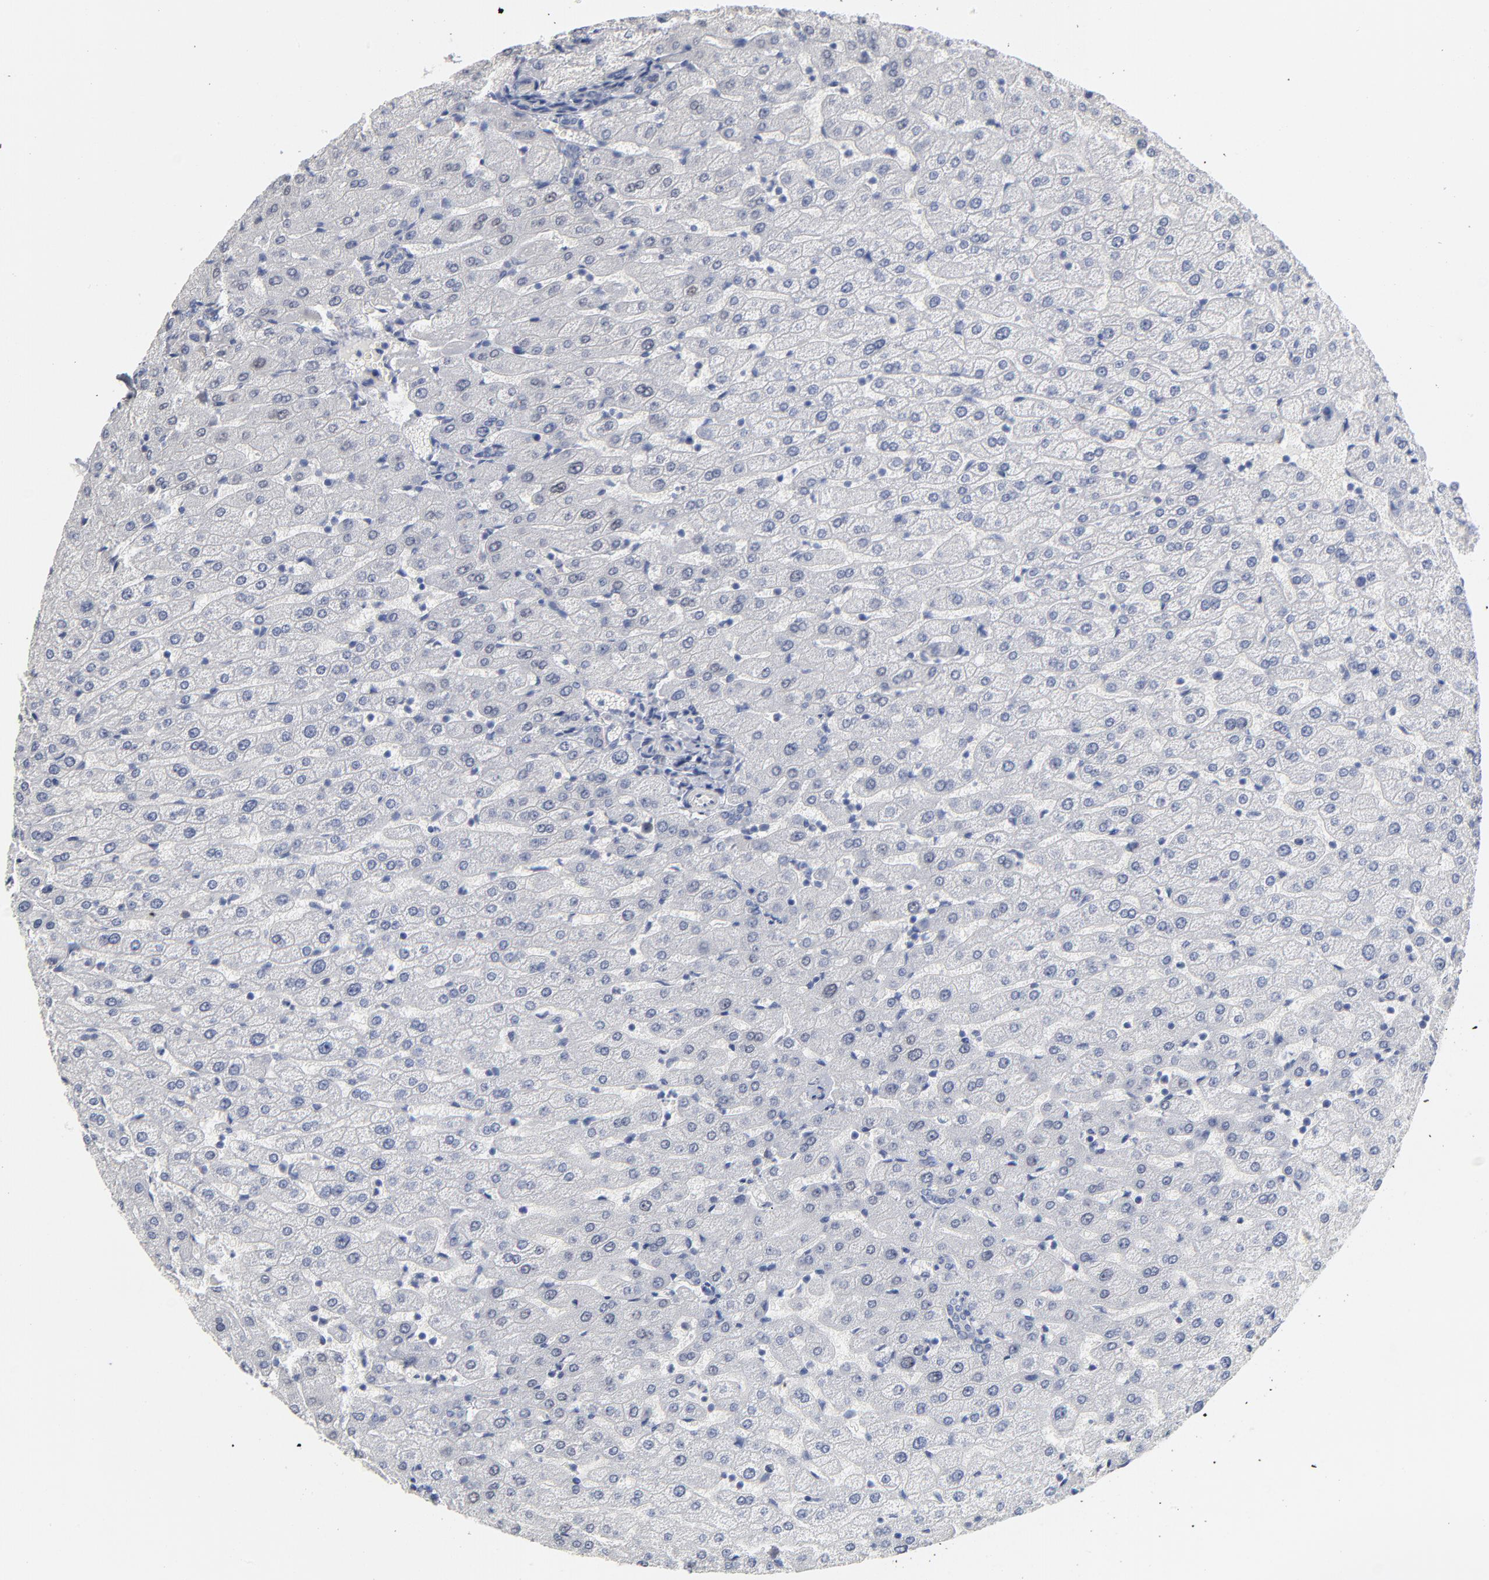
{"staining": {"intensity": "negative", "quantity": "none", "location": "none"}, "tissue": "liver", "cell_type": "Cholangiocytes", "image_type": "normal", "snomed": [{"axis": "morphology", "description": "Normal tissue, NOS"}, {"axis": "morphology", "description": "Fibrosis, NOS"}, {"axis": "topography", "description": "Liver"}], "caption": "High power microscopy image of an IHC micrograph of unremarkable liver, revealing no significant staining in cholangiocytes.", "gene": "DNAL4", "patient": {"sex": "female", "age": 29}}